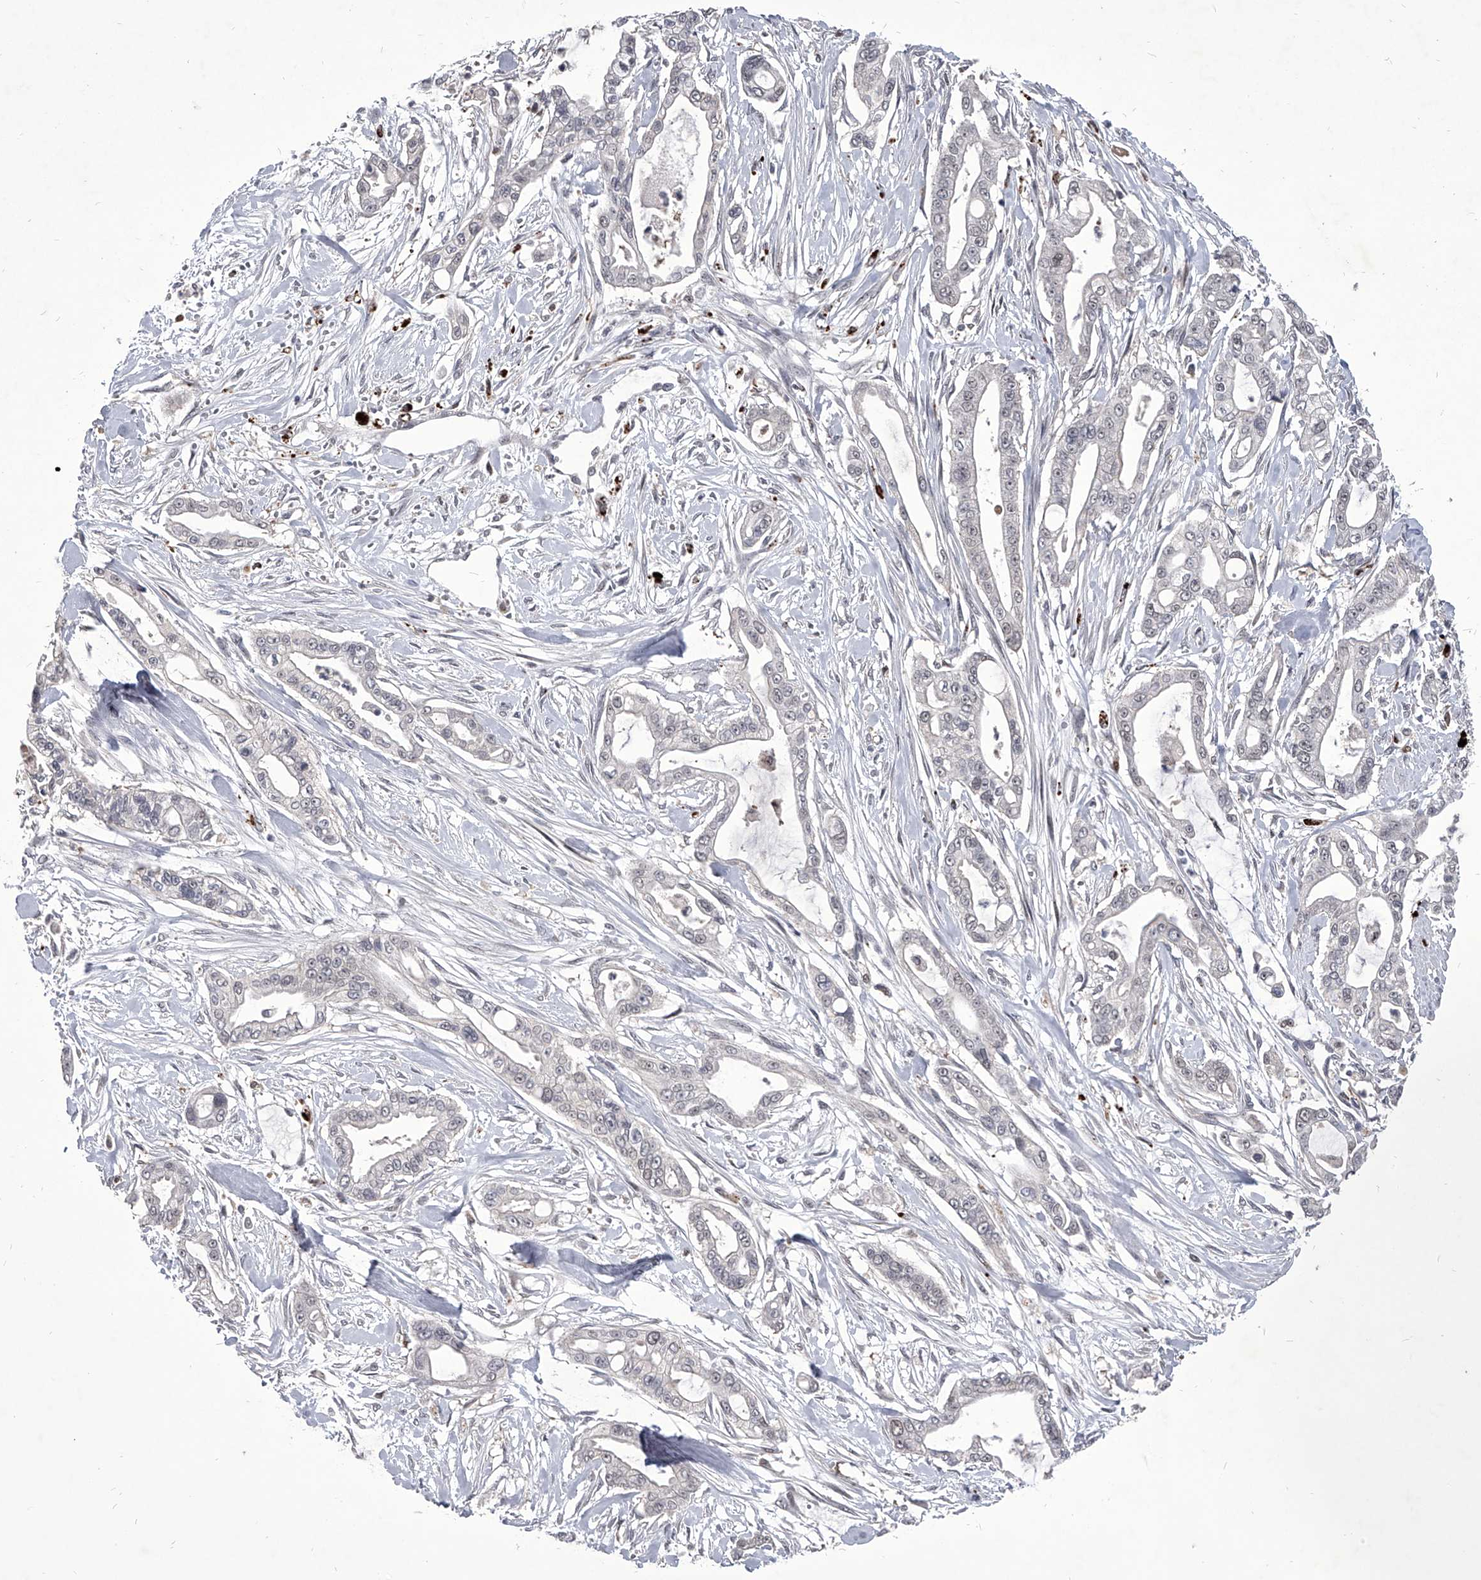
{"staining": {"intensity": "weak", "quantity": "<25%", "location": "nuclear"}, "tissue": "pancreatic cancer", "cell_type": "Tumor cells", "image_type": "cancer", "snomed": [{"axis": "morphology", "description": "Adenocarcinoma, NOS"}, {"axis": "topography", "description": "Pancreas"}], "caption": "Image shows no protein expression in tumor cells of adenocarcinoma (pancreatic) tissue. Nuclei are stained in blue.", "gene": "CMTR1", "patient": {"sex": "male", "age": 68}}